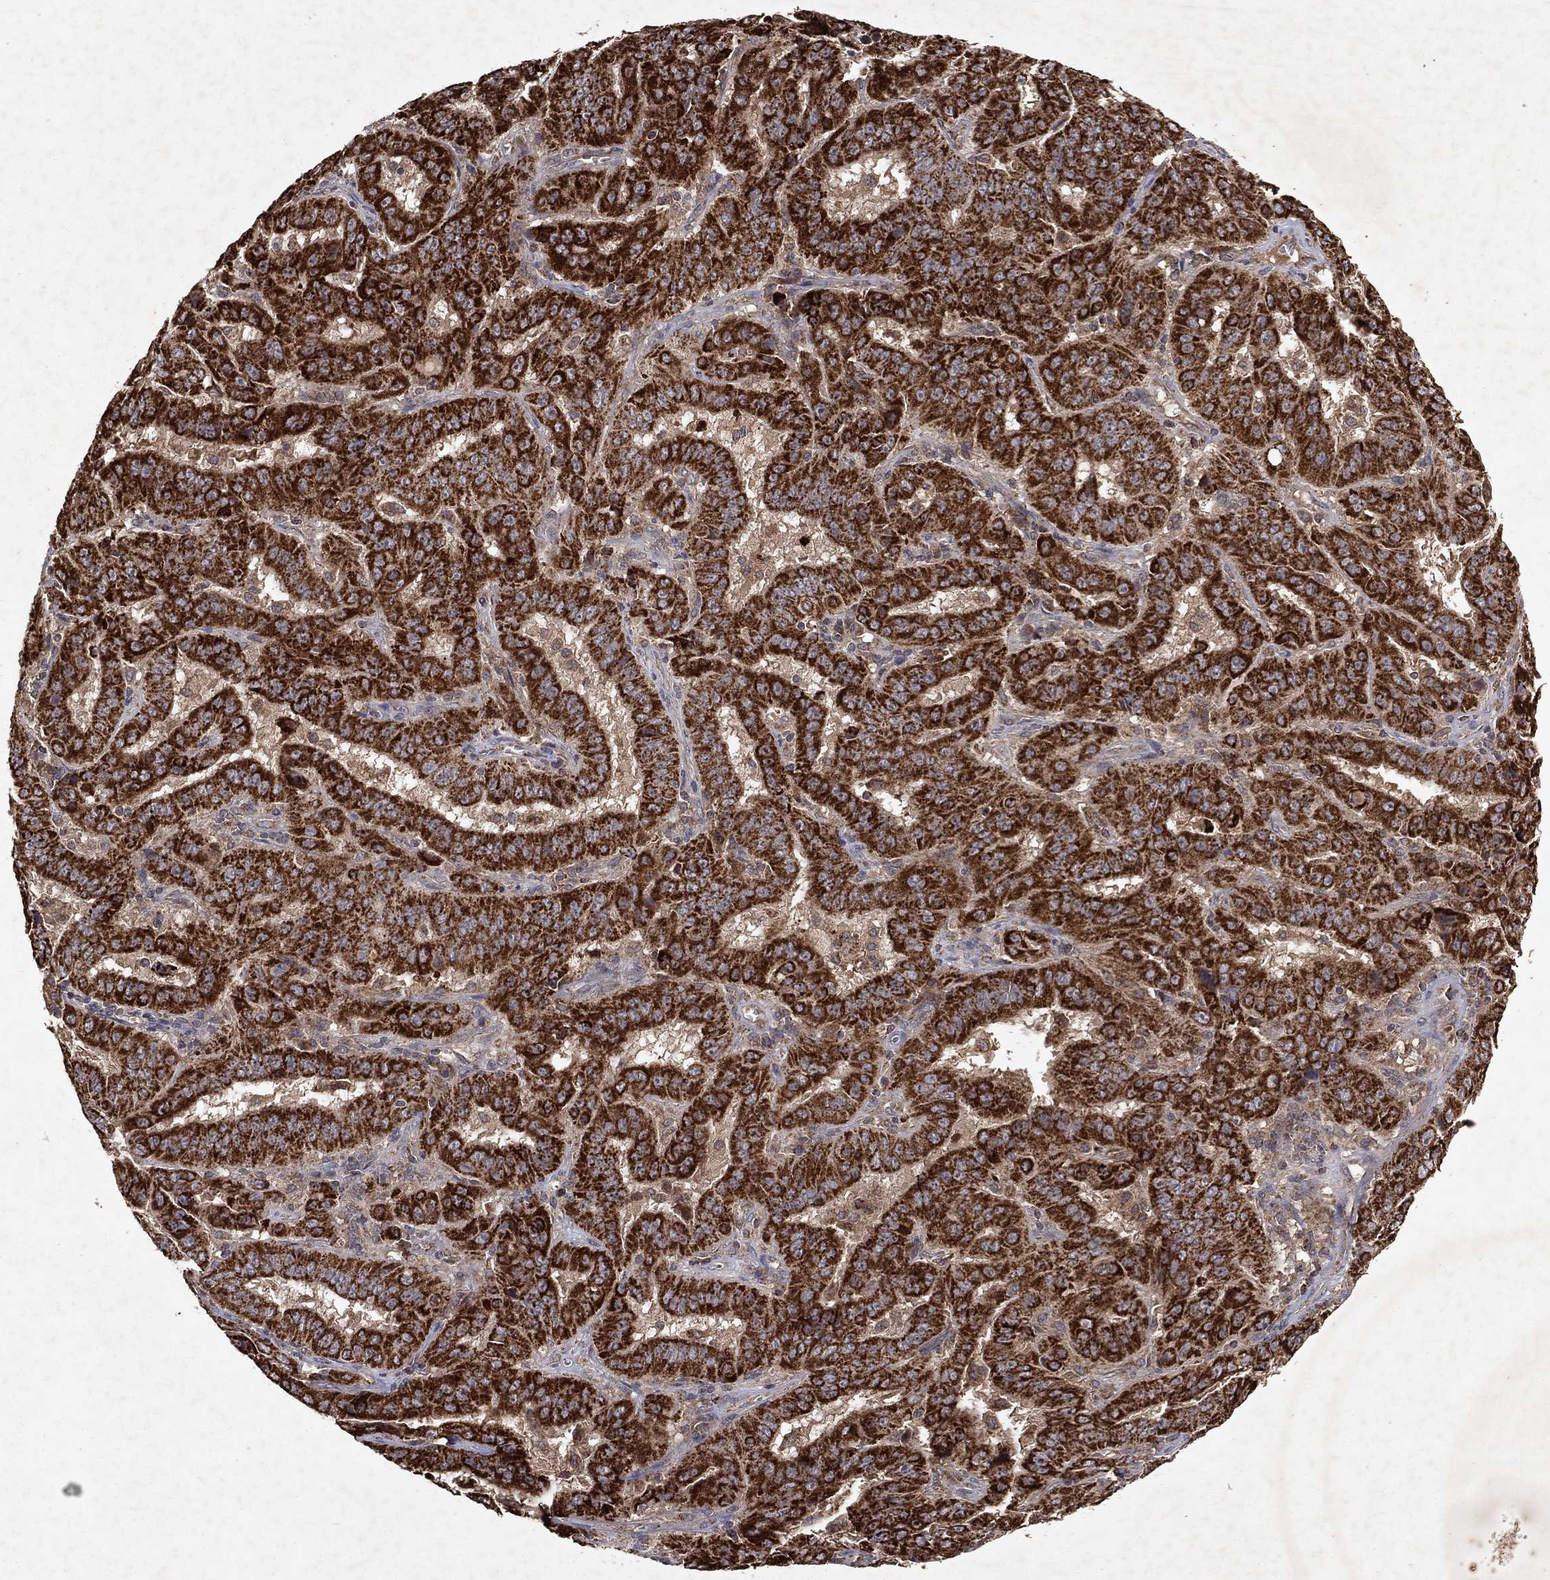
{"staining": {"intensity": "strong", "quantity": ">75%", "location": "cytoplasmic/membranous"}, "tissue": "pancreatic cancer", "cell_type": "Tumor cells", "image_type": "cancer", "snomed": [{"axis": "morphology", "description": "Adenocarcinoma, NOS"}, {"axis": "topography", "description": "Pancreas"}], "caption": "Immunohistochemistry micrograph of pancreatic cancer stained for a protein (brown), which exhibits high levels of strong cytoplasmic/membranous staining in about >75% of tumor cells.", "gene": "PYROXD2", "patient": {"sex": "male", "age": 63}}